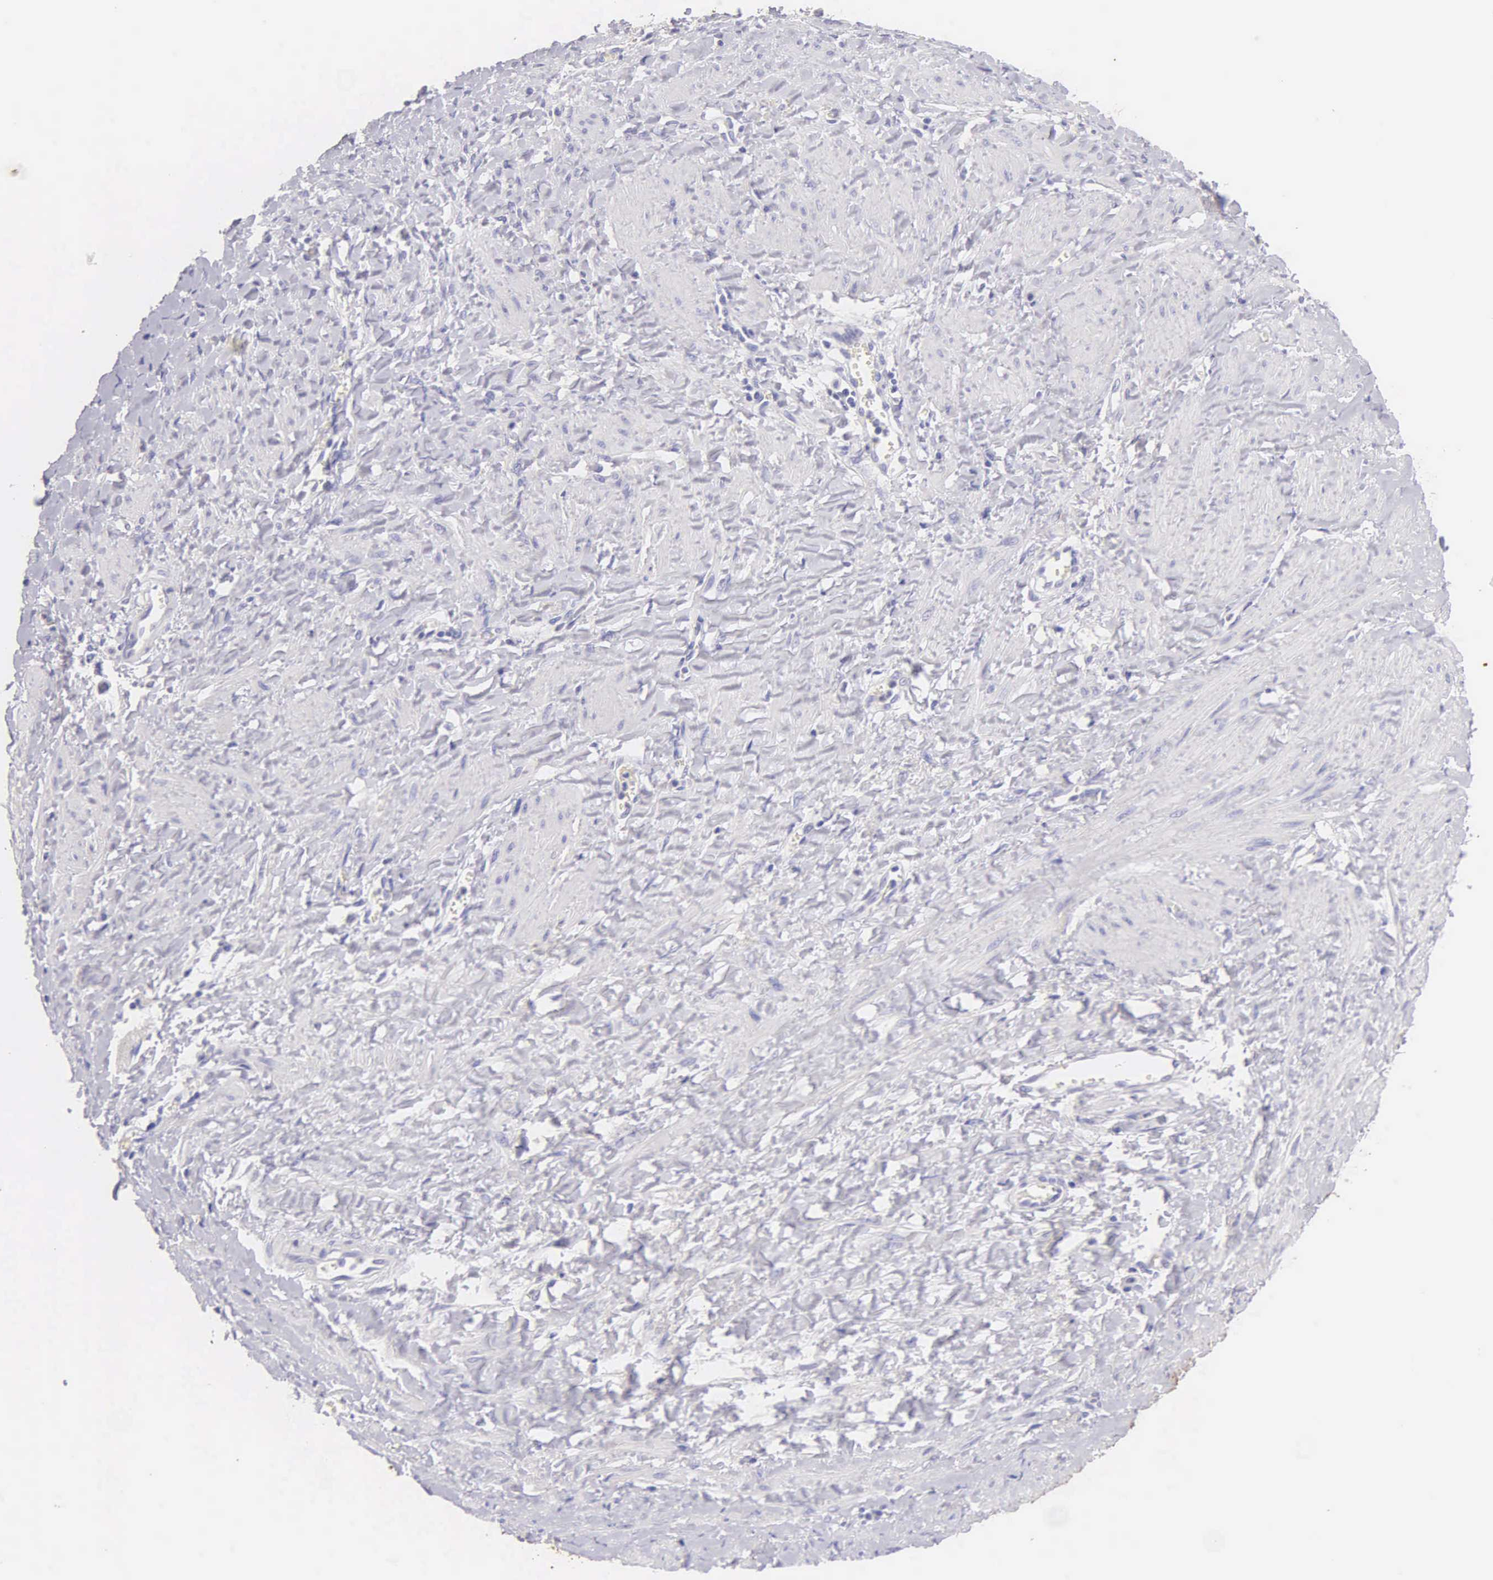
{"staining": {"intensity": "negative", "quantity": "none", "location": "none"}, "tissue": "smooth muscle", "cell_type": "Smooth muscle cells", "image_type": "normal", "snomed": [{"axis": "morphology", "description": "Normal tissue, NOS"}, {"axis": "topography", "description": "Uterus"}], "caption": "This is an IHC micrograph of unremarkable smooth muscle. There is no staining in smooth muscle cells.", "gene": "KRT14", "patient": {"sex": "female", "age": 56}}